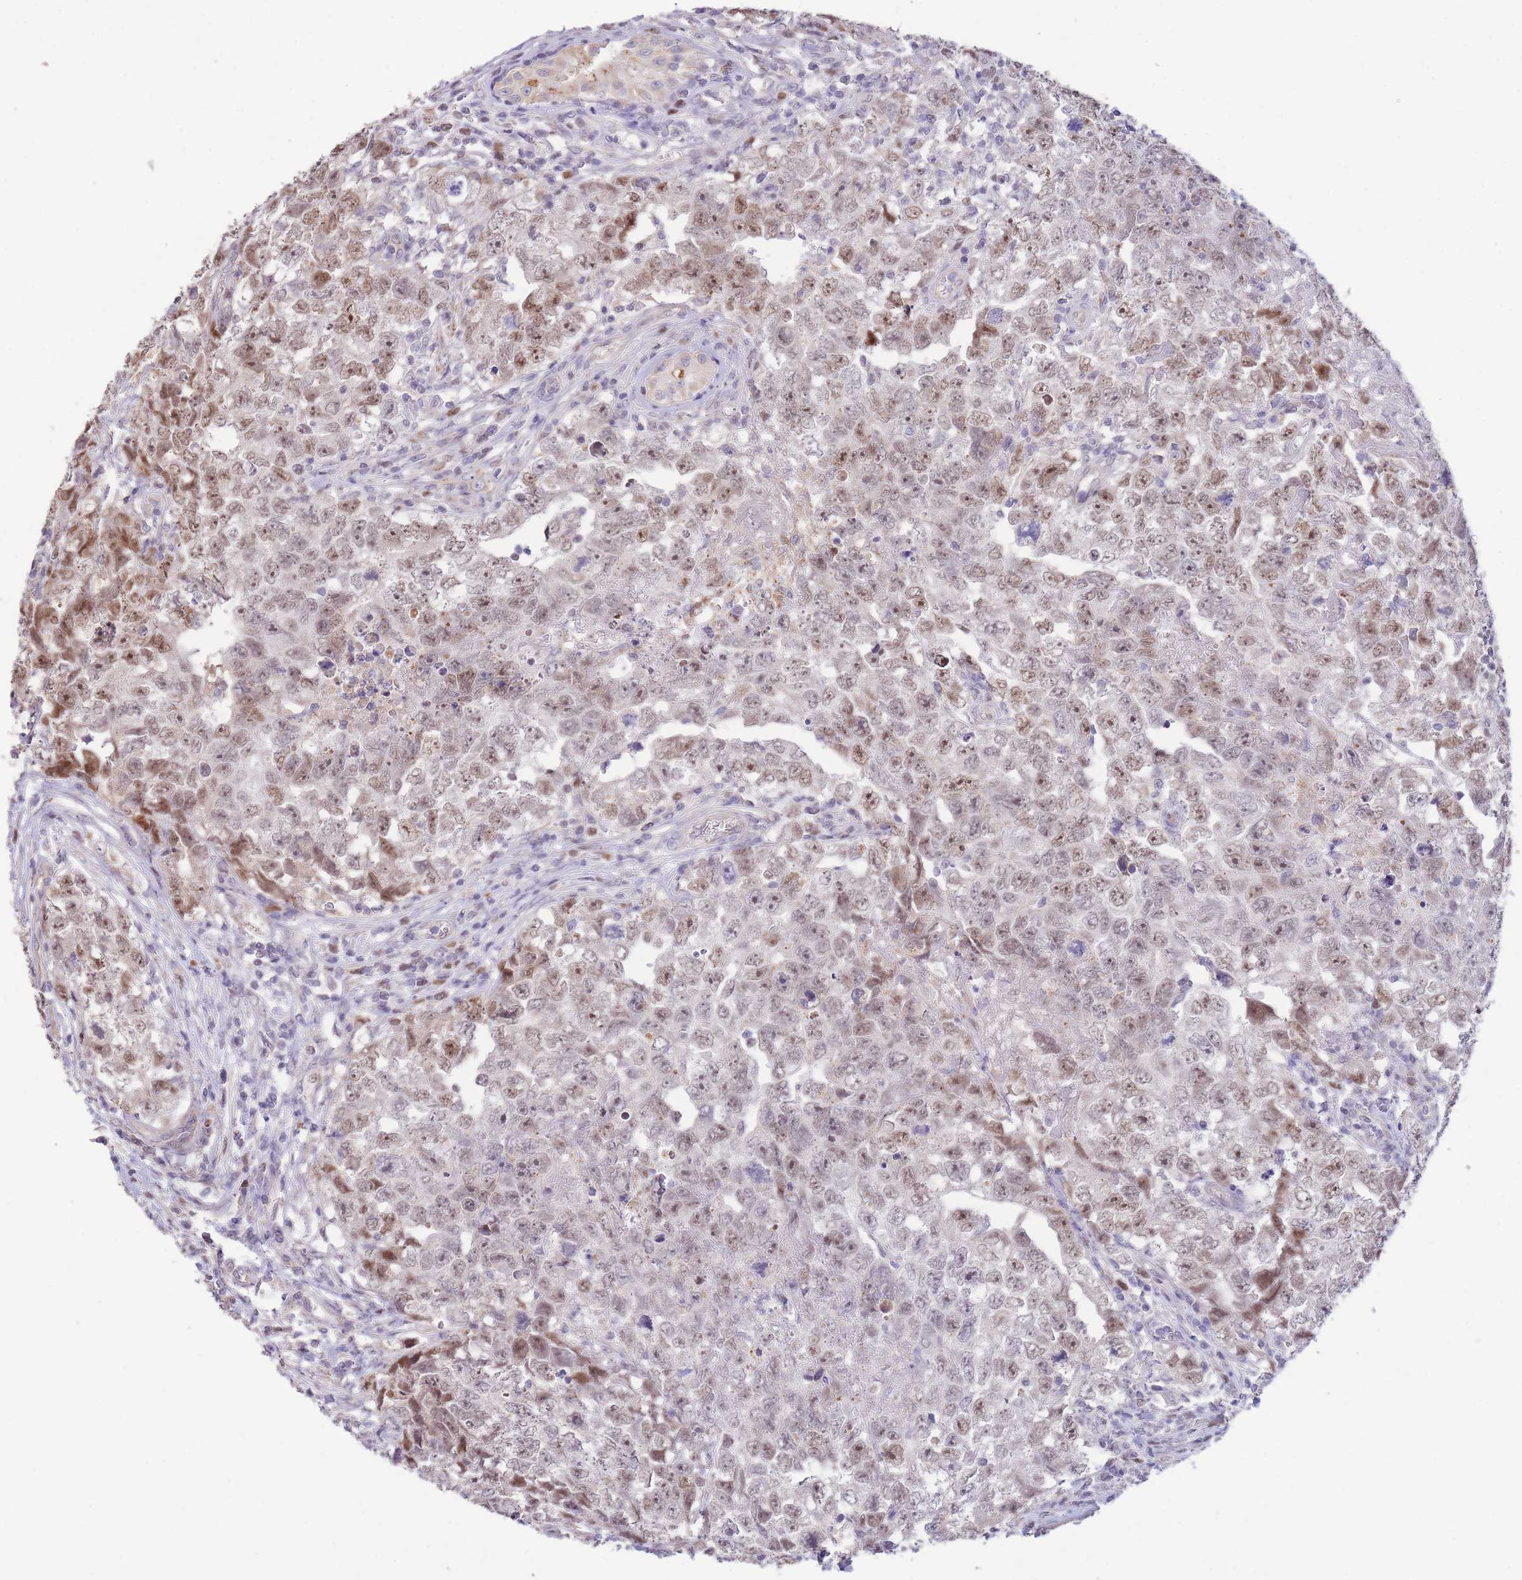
{"staining": {"intensity": "moderate", "quantity": "25%-75%", "location": "nuclear"}, "tissue": "testis cancer", "cell_type": "Tumor cells", "image_type": "cancer", "snomed": [{"axis": "morphology", "description": "Carcinoma, Embryonal, NOS"}, {"axis": "topography", "description": "Testis"}], "caption": "Human testis cancer (embryonal carcinoma) stained with a protein marker reveals moderate staining in tumor cells.", "gene": "RGS14", "patient": {"sex": "male", "age": 22}}